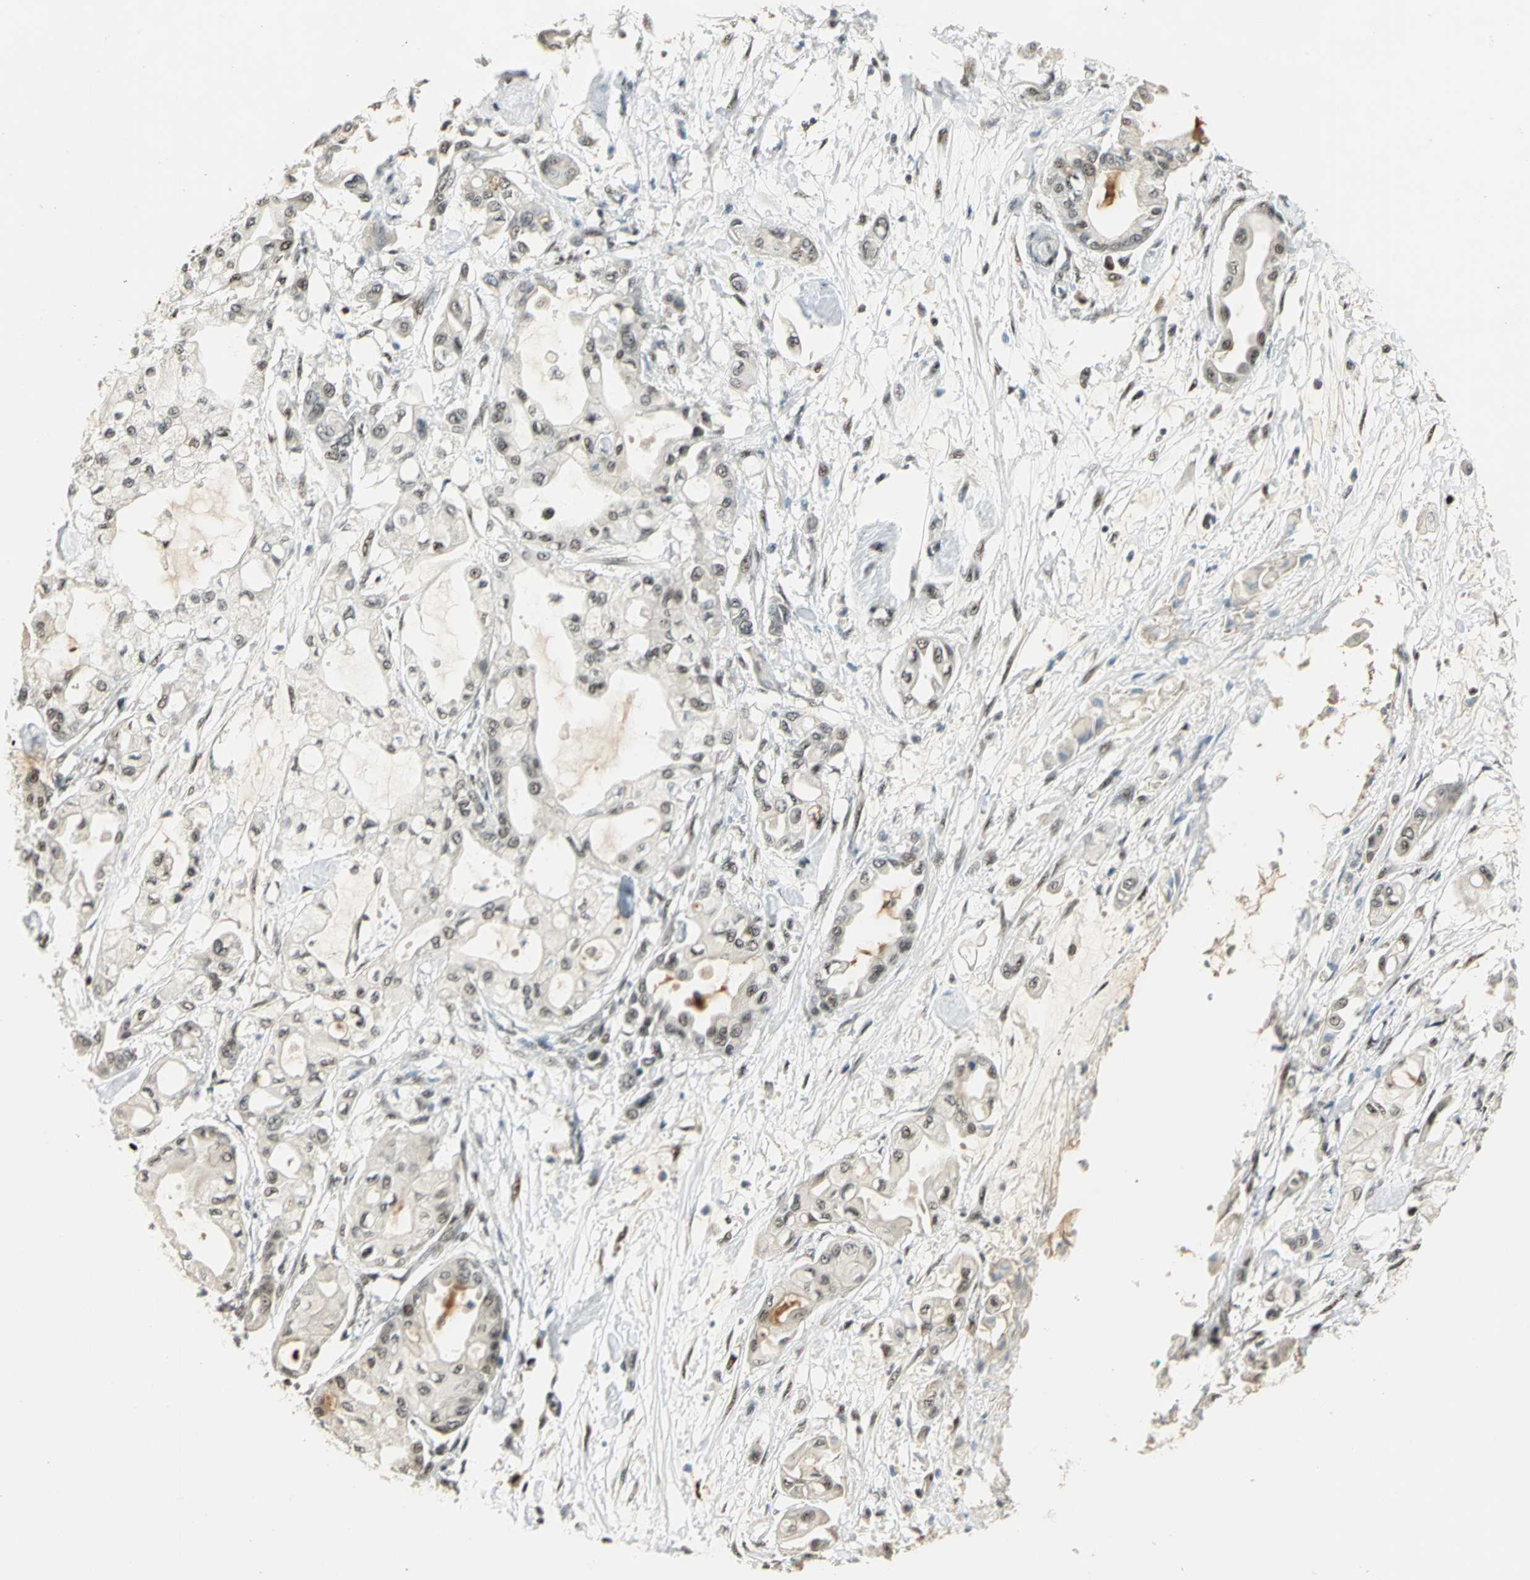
{"staining": {"intensity": "weak", "quantity": ">75%", "location": "nuclear"}, "tissue": "pancreatic cancer", "cell_type": "Tumor cells", "image_type": "cancer", "snomed": [{"axis": "morphology", "description": "Adenocarcinoma, NOS"}, {"axis": "morphology", "description": "Adenocarcinoma, metastatic, NOS"}, {"axis": "topography", "description": "Lymph node"}, {"axis": "topography", "description": "Pancreas"}, {"axis": "topography", "description": "Duodenum"}], "caption": "Immunohistochemical staining of human pancreatic metastatic adenocarcinoma displays low levels of weak nuclear expression in approximately >75% of tumor cells.", "gene": "CCNT1", "patient": {"sex": "female", "age": 64}}